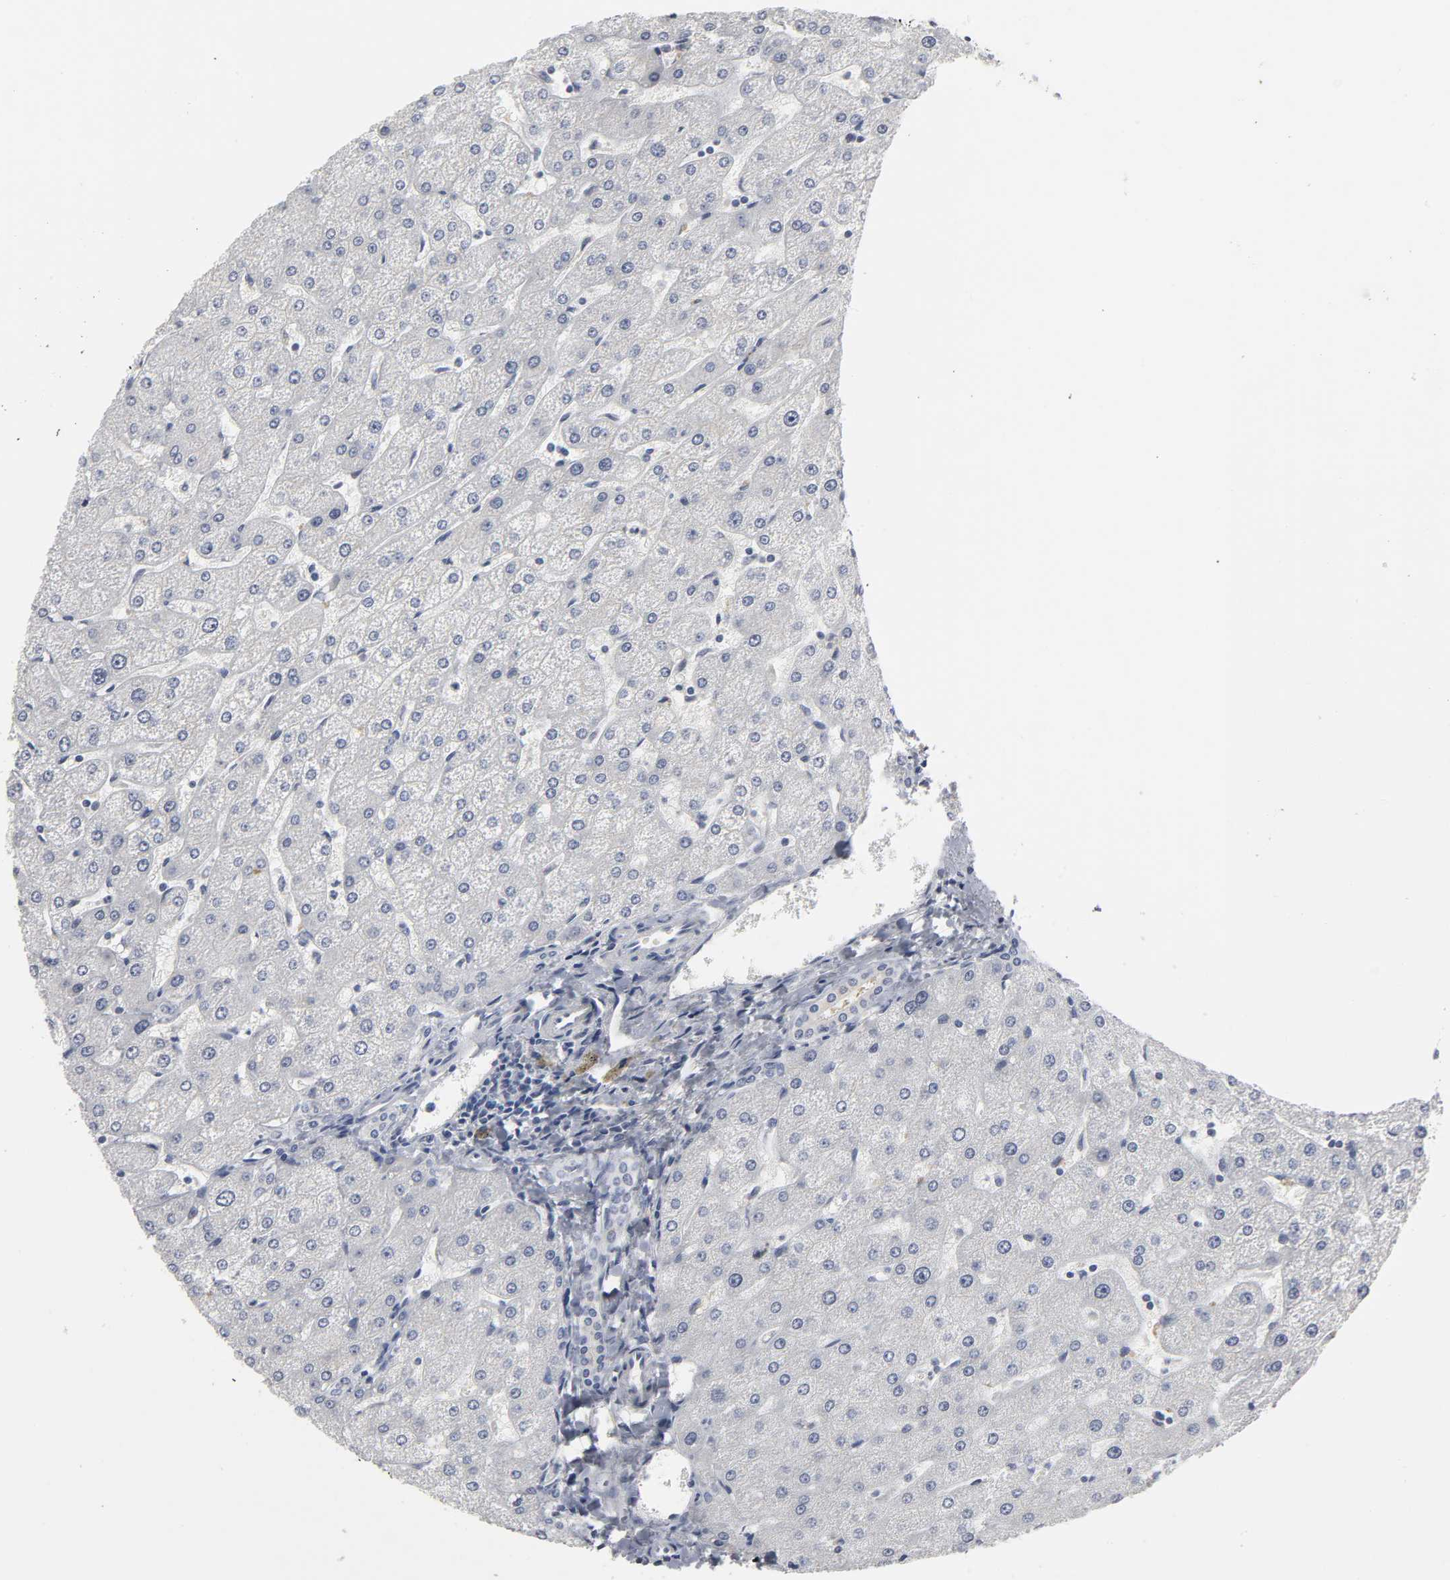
{"staining": {"intensity": "negative", "quantity": "none", "location": "none"}, "tissue": "liver", "cell_type": "Cholangiocytes", "image_type": "normal", "snomed": [{"axis": "morphology", "description": "Normal tissue, NOS"}, {"axis": "topography", "description": "Liver"}], "caption": "The immunohistochemistry micrograph has no significant positivity in cholangiocytes of liver.", "gene": "TCAP", "patient": {"sex": "male", "age": 67}}